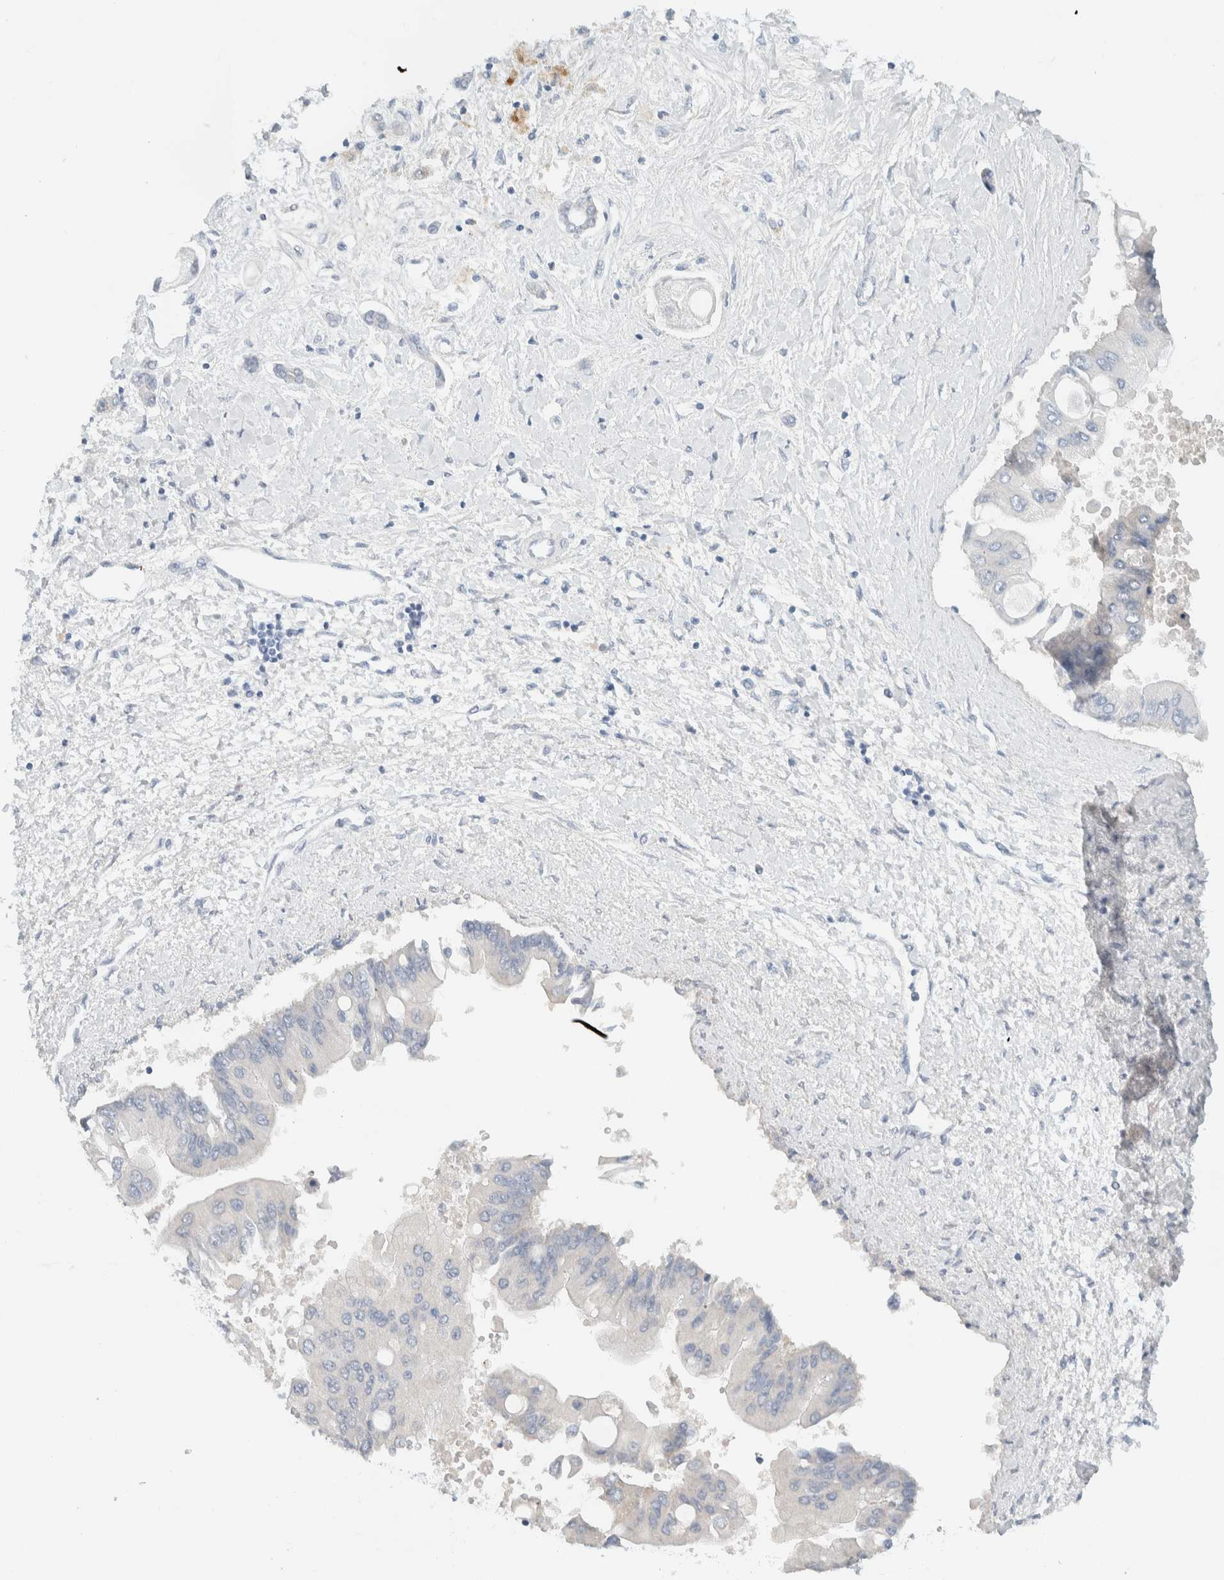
{"staining": {"intensity": "negative", "quantity": "none", "location": "none"}, "tissue": "liver cancer", "cell_type": "Tumor cells", "image_type": "cancer", "snomed": [{"axis": "morphology", "description": "Cholangiocarcinoma"}, {"axis": "topography", "description": "Liver"}], "caption": "IHC micrograph of neoplastic tissue: human liver cholangiocarcinoma stained with DAB (3,3'-diaminobenzidine) reveals no significant protein expression in tumor cells.", "gene": "ALOX12B", "patient": {"sex": "male", "age": 50}}